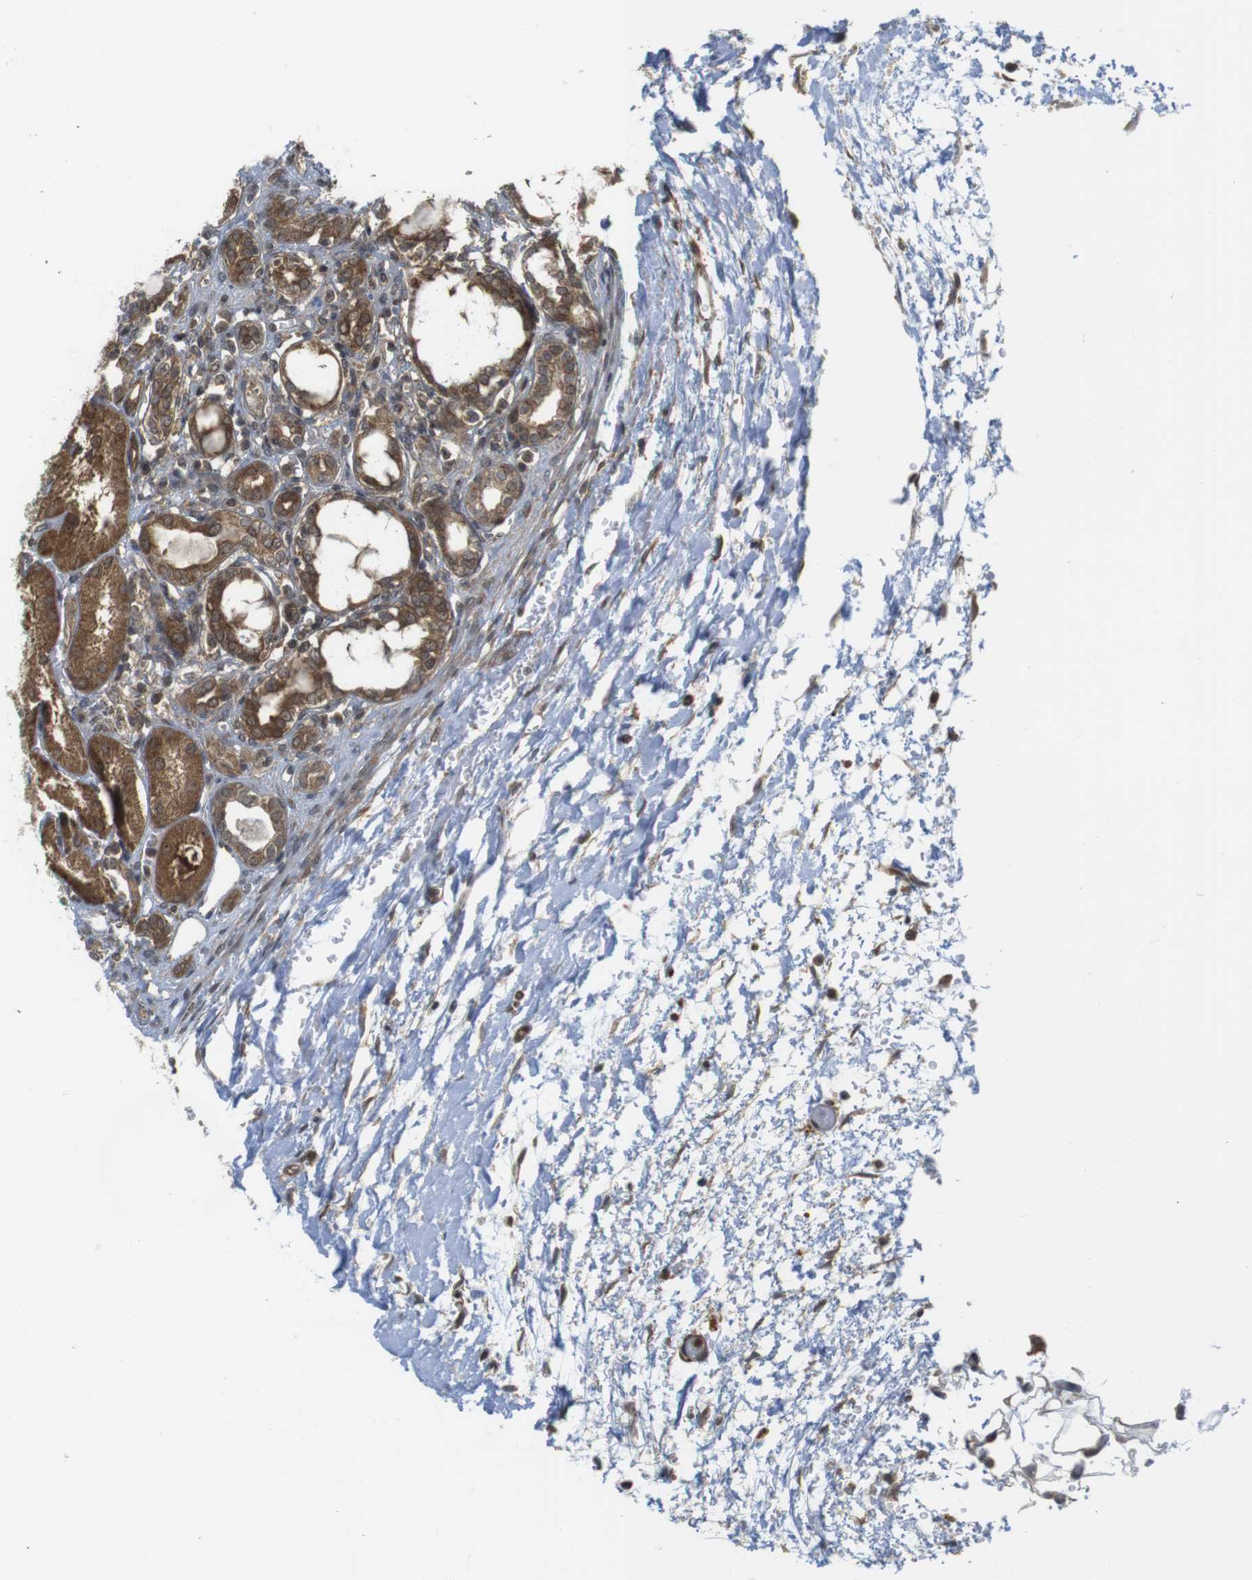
{"staining": {"intensity": "moderate", "quantity": ">75%", "location": "cytoplasmic/membranous,nuclear"}, "tissue": "kidney", "cell_type": "Cells in glomeruli", "image_type": "normal", "snomed": [{"axis": "morphology", "description": "Normal tissue, NOS"}, {"axis": "topography", "description": "Kidney"}], "caption": "Brown immunohistochemical staining in unremarkable kidney exhibits moderate cytoplasmic/membranous,nuclear positivity in about >75% of cells in glomeruli. (DAB (3,3'-diaminobenzidine) IHC with brightfield microscopy, high magnification).", "gene": "CC2D1A", "patient": {"sex": "male", "age": 7}}